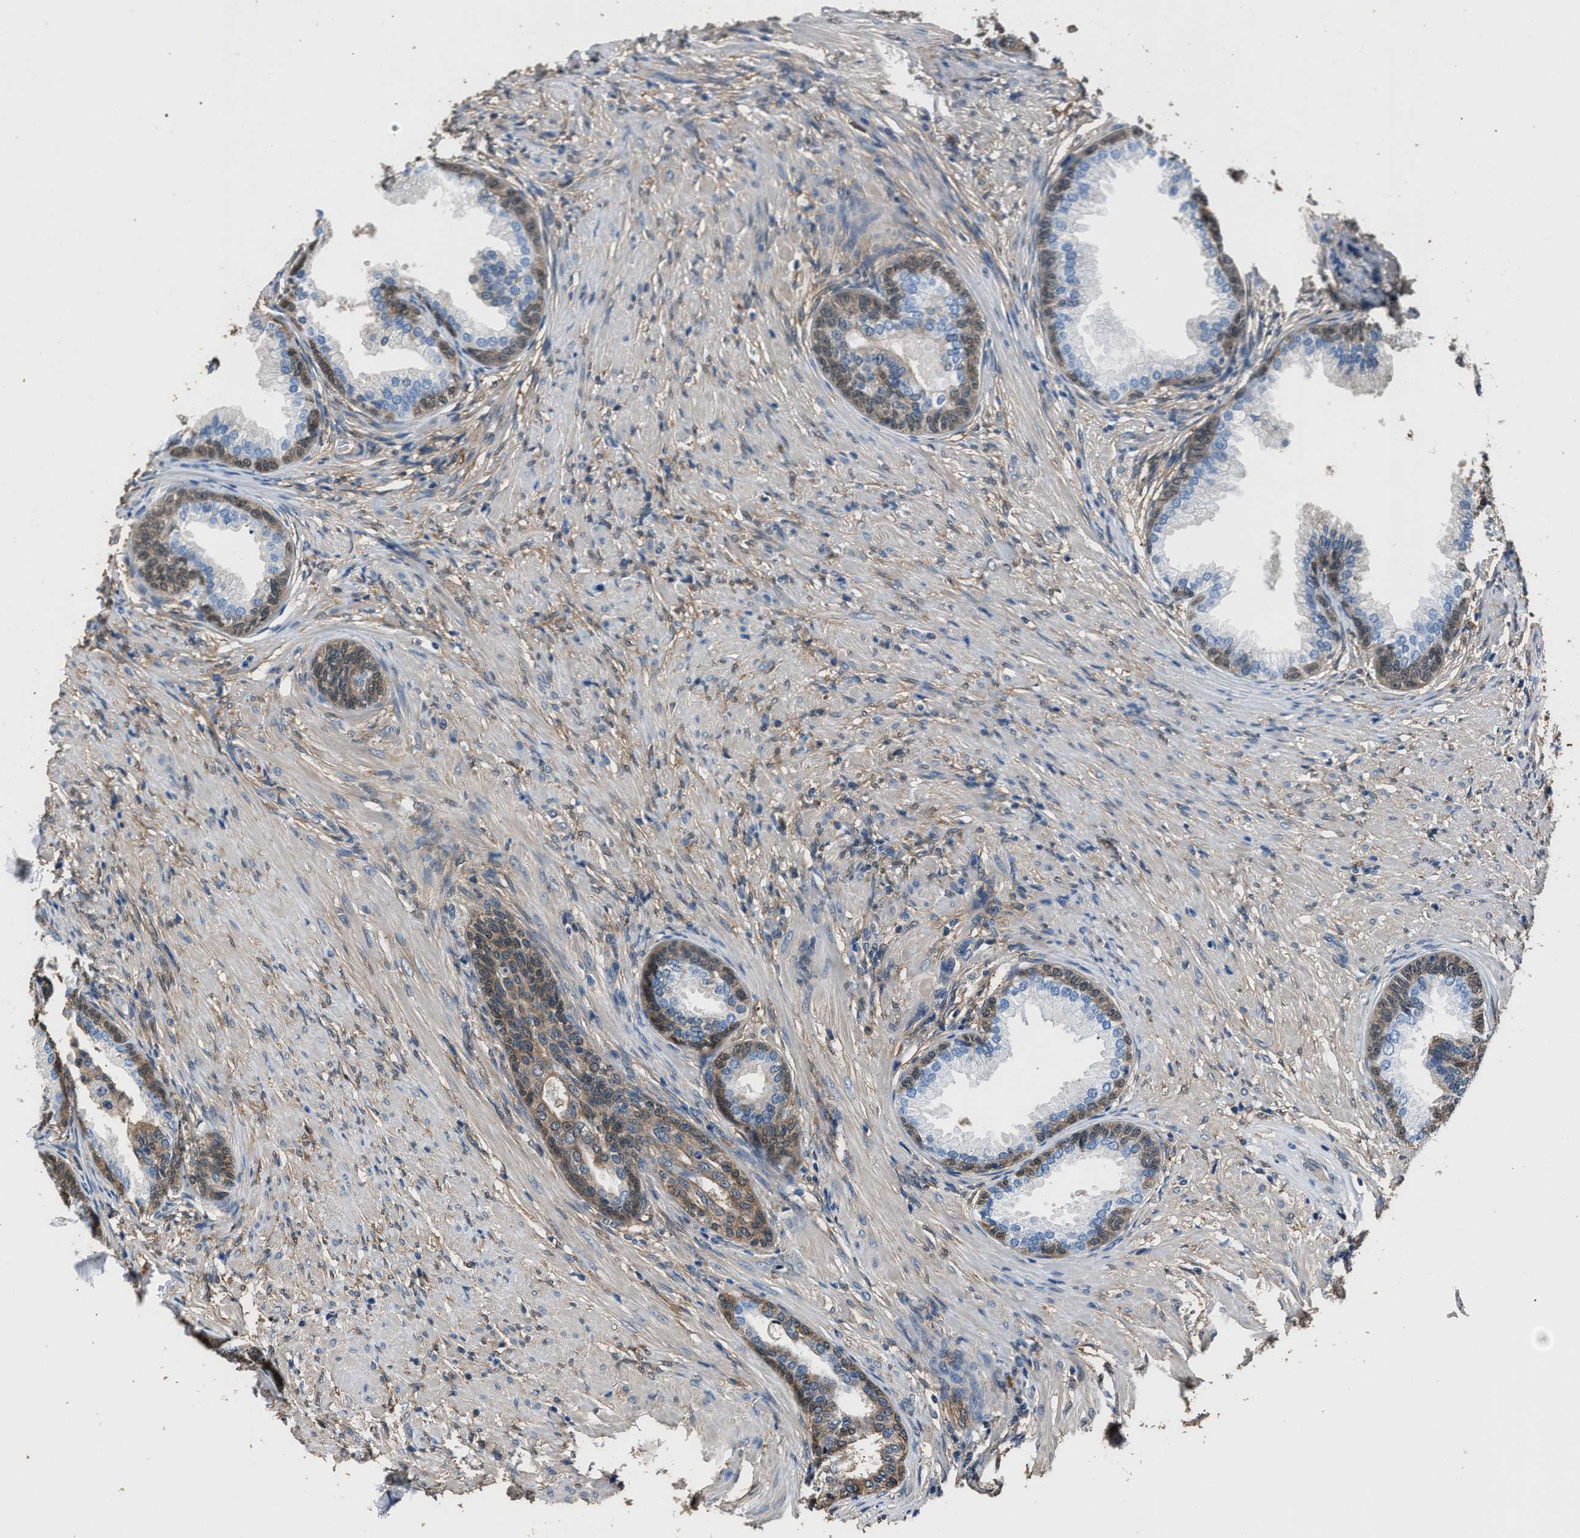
{"staining": {"intensity": "moderate", "quantity": "25%-75%", "location": "cytoplasmic/membranous"}, "tissue": "prostate", "cell_type": "Glandular cells", "image_type": "normal", "snomed": [{"axis": "morphology", "description": "Normal tissue, NOS"}, {"axis": "topography", "description": "Prostate"}], "caption": "Prostate stained with a brown dye demonstrates moderate cytoplasmic/membranous positive staining in about 25%-75% of glandular cells.", "gene": "GSTP1", "patient": {"sex": "male", "age": 76}}